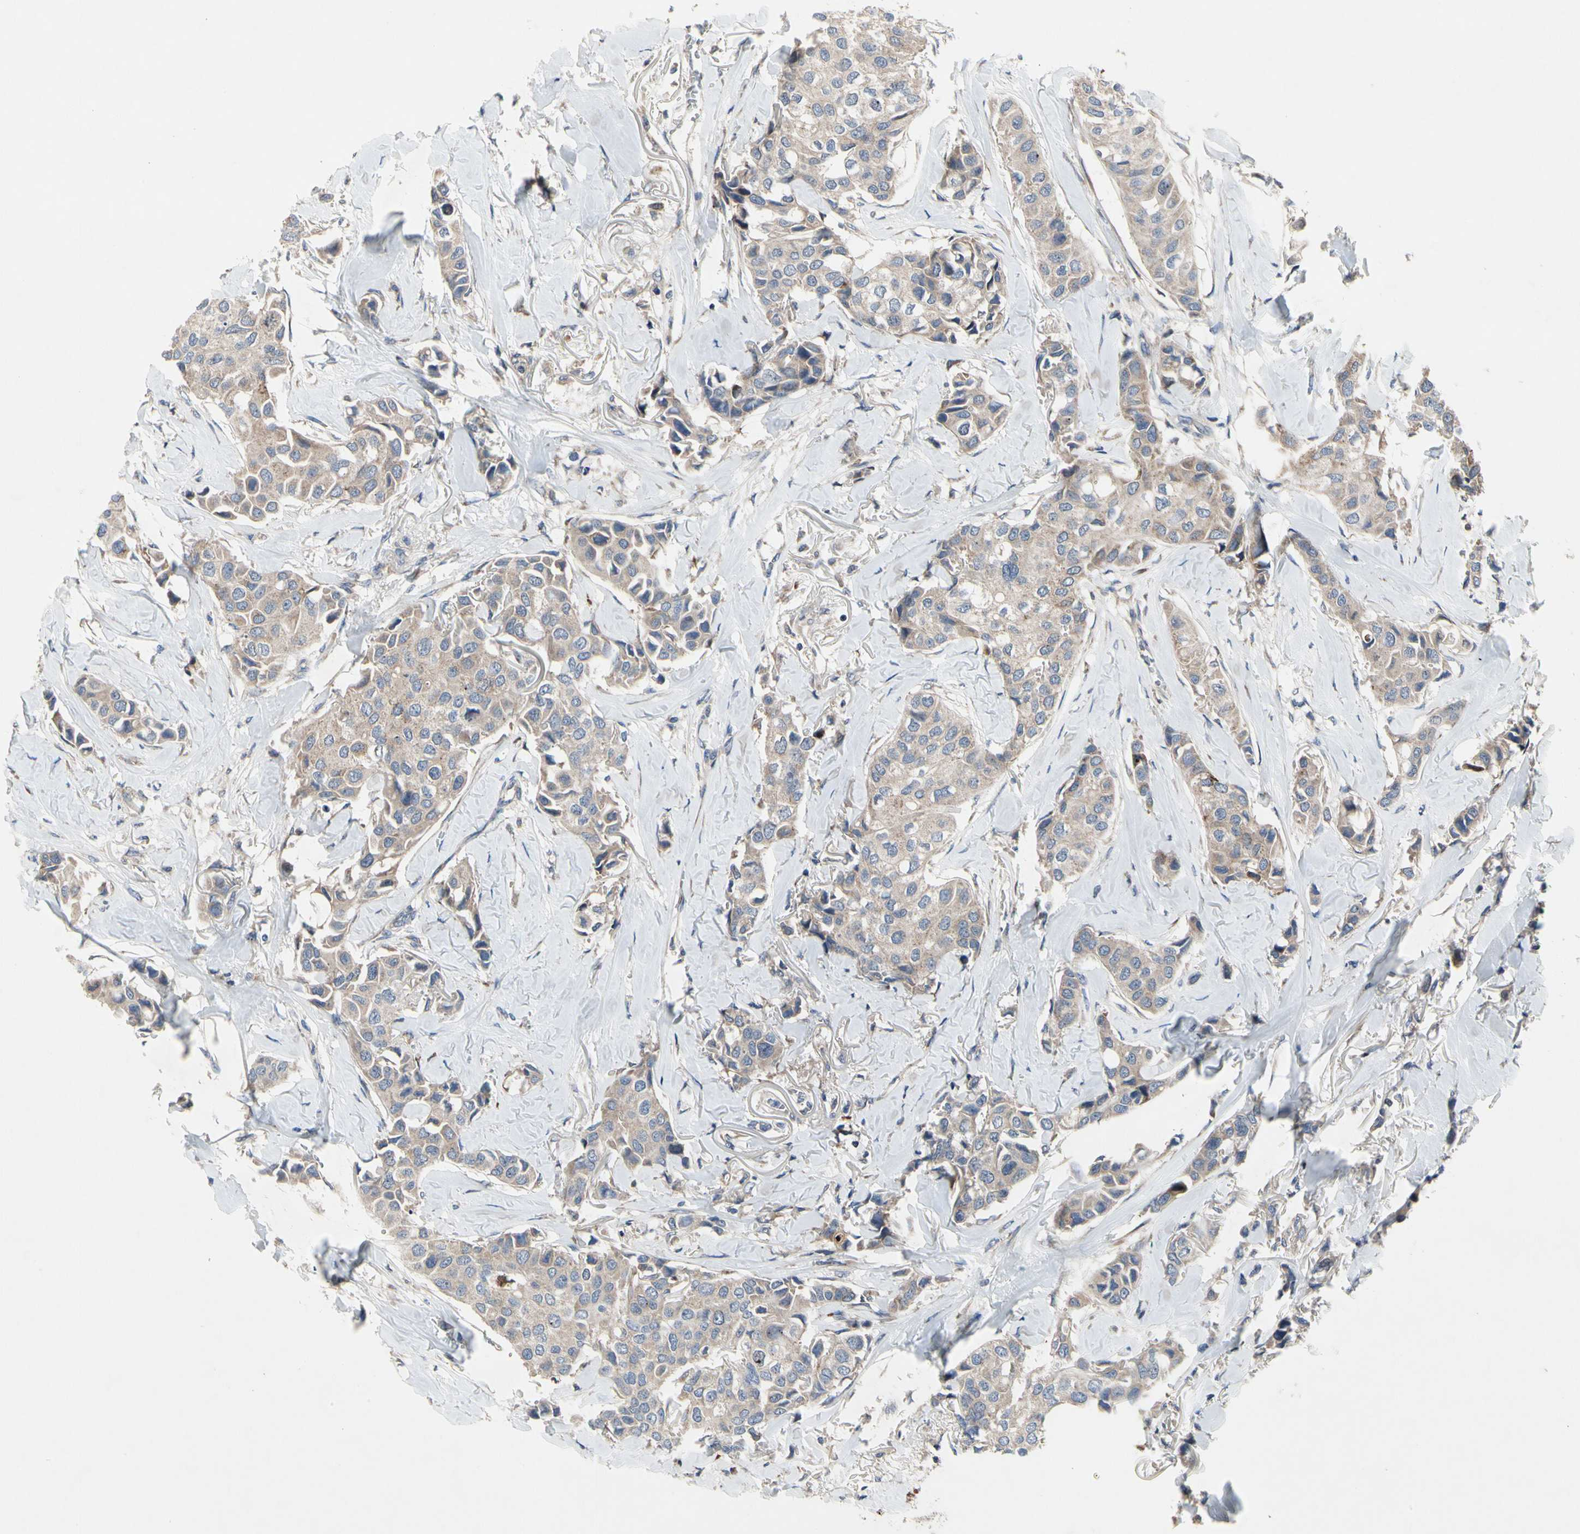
{"staining": {"intensity": "weak", "quantity": ">75%", "location": "cytoplasmic/membranous"}, "tissue": "breast cancer", "cell_type": "Tumor cells", "image_type": "cancer", "snomed": [{"axis": "morphology", "description": "Duct carcinoma"}, {"axis": "topography", "description": "Breast"}], "caption": "Breast cancer stained with DAB (3,3'-diaminobenzidine) IHC reveals low levels of weak cytoplasmic/membranous expression in about >75% of tumor cells.", "gene": "MMEL1", "patient": {"sex": "female", "age": 80}}